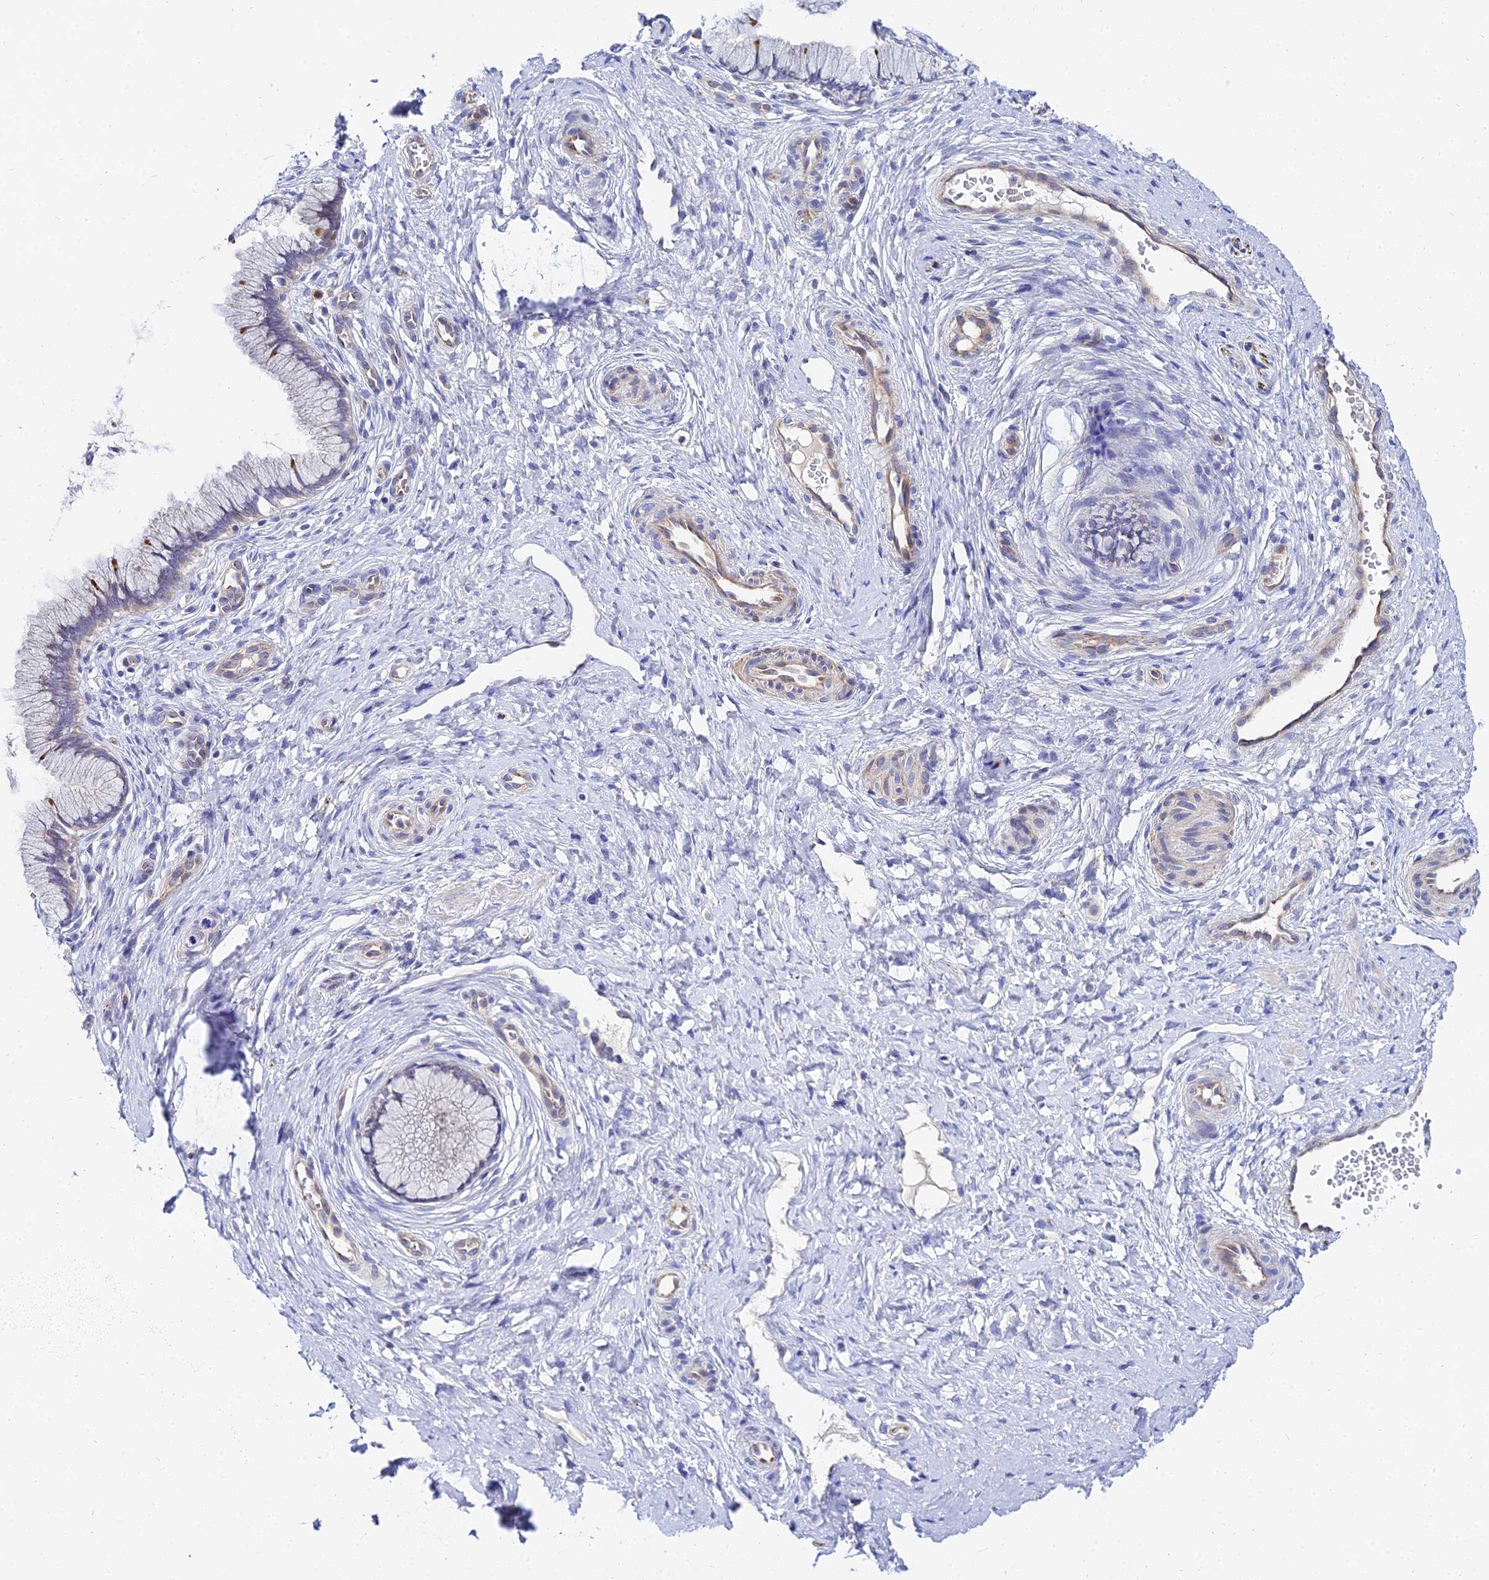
{"staining": {"intensity": "negative", "quantity": "none", "location": "none"}, "tissue": "cervix", "cell_type": "Glandular cells", "image_type": "normal", "snomed": [{"axis": "morphology", "description": "Normal tissue, NOS"}, {"axis": "topography", "description": "Cervix"}], "caption": "Histopathology image shows no protein positivity in glandular cells of normal cervix. (Immunohistochemistry, brightfield microscopy, high magnification).", "gene": "APOBEC3H", "patient": {"sex": "female", "age": 36}}